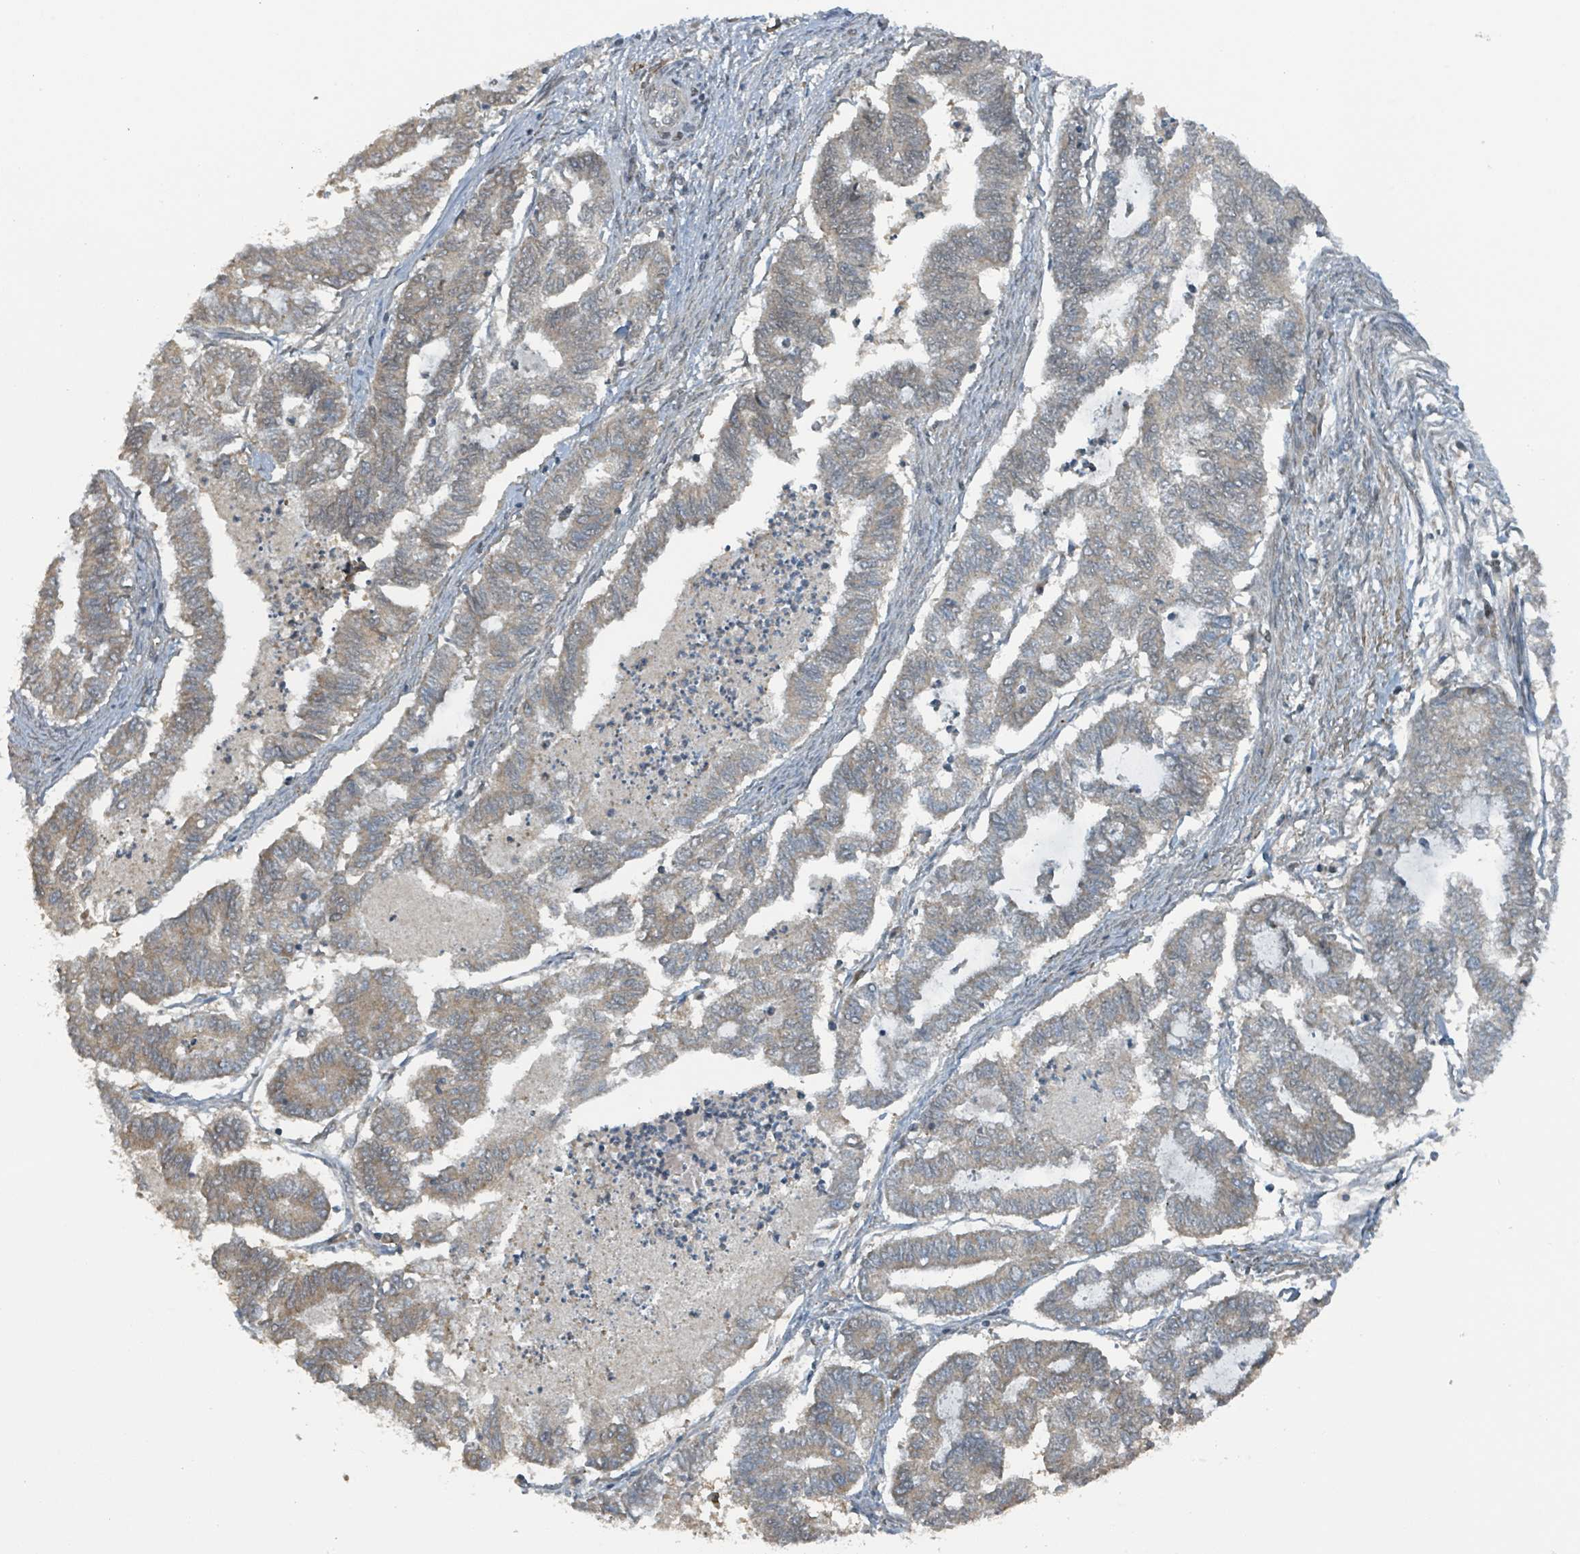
{"staining": {"intensity": "weak", "quantity": "25%-75%", "location": "cytoplasmic/membranous"}, "tissue": "endometrial cancer", "cell_type": "Tumor cells", "image_type": "cancer", "snomed": [{"axis": "morphology", "description": "Adenocarcinoma, NOS"}, {"axis": "topography", "description": "Endometrium"}], "caption": "Immunohistochemistry (IHC) histopathology image of neoplastic tissue: human endometrial cancer (adenocarcinoma) stained using immunohistochemistry (IHC) demonstrates low levels of weak protein expression localized specifically in the cytoplasmic/membranous of tumor cells, appearing as a cytoplasmic/membranous brown color.", "gene": "PHIP", "patient": {"sex": "female", "age": 79}}